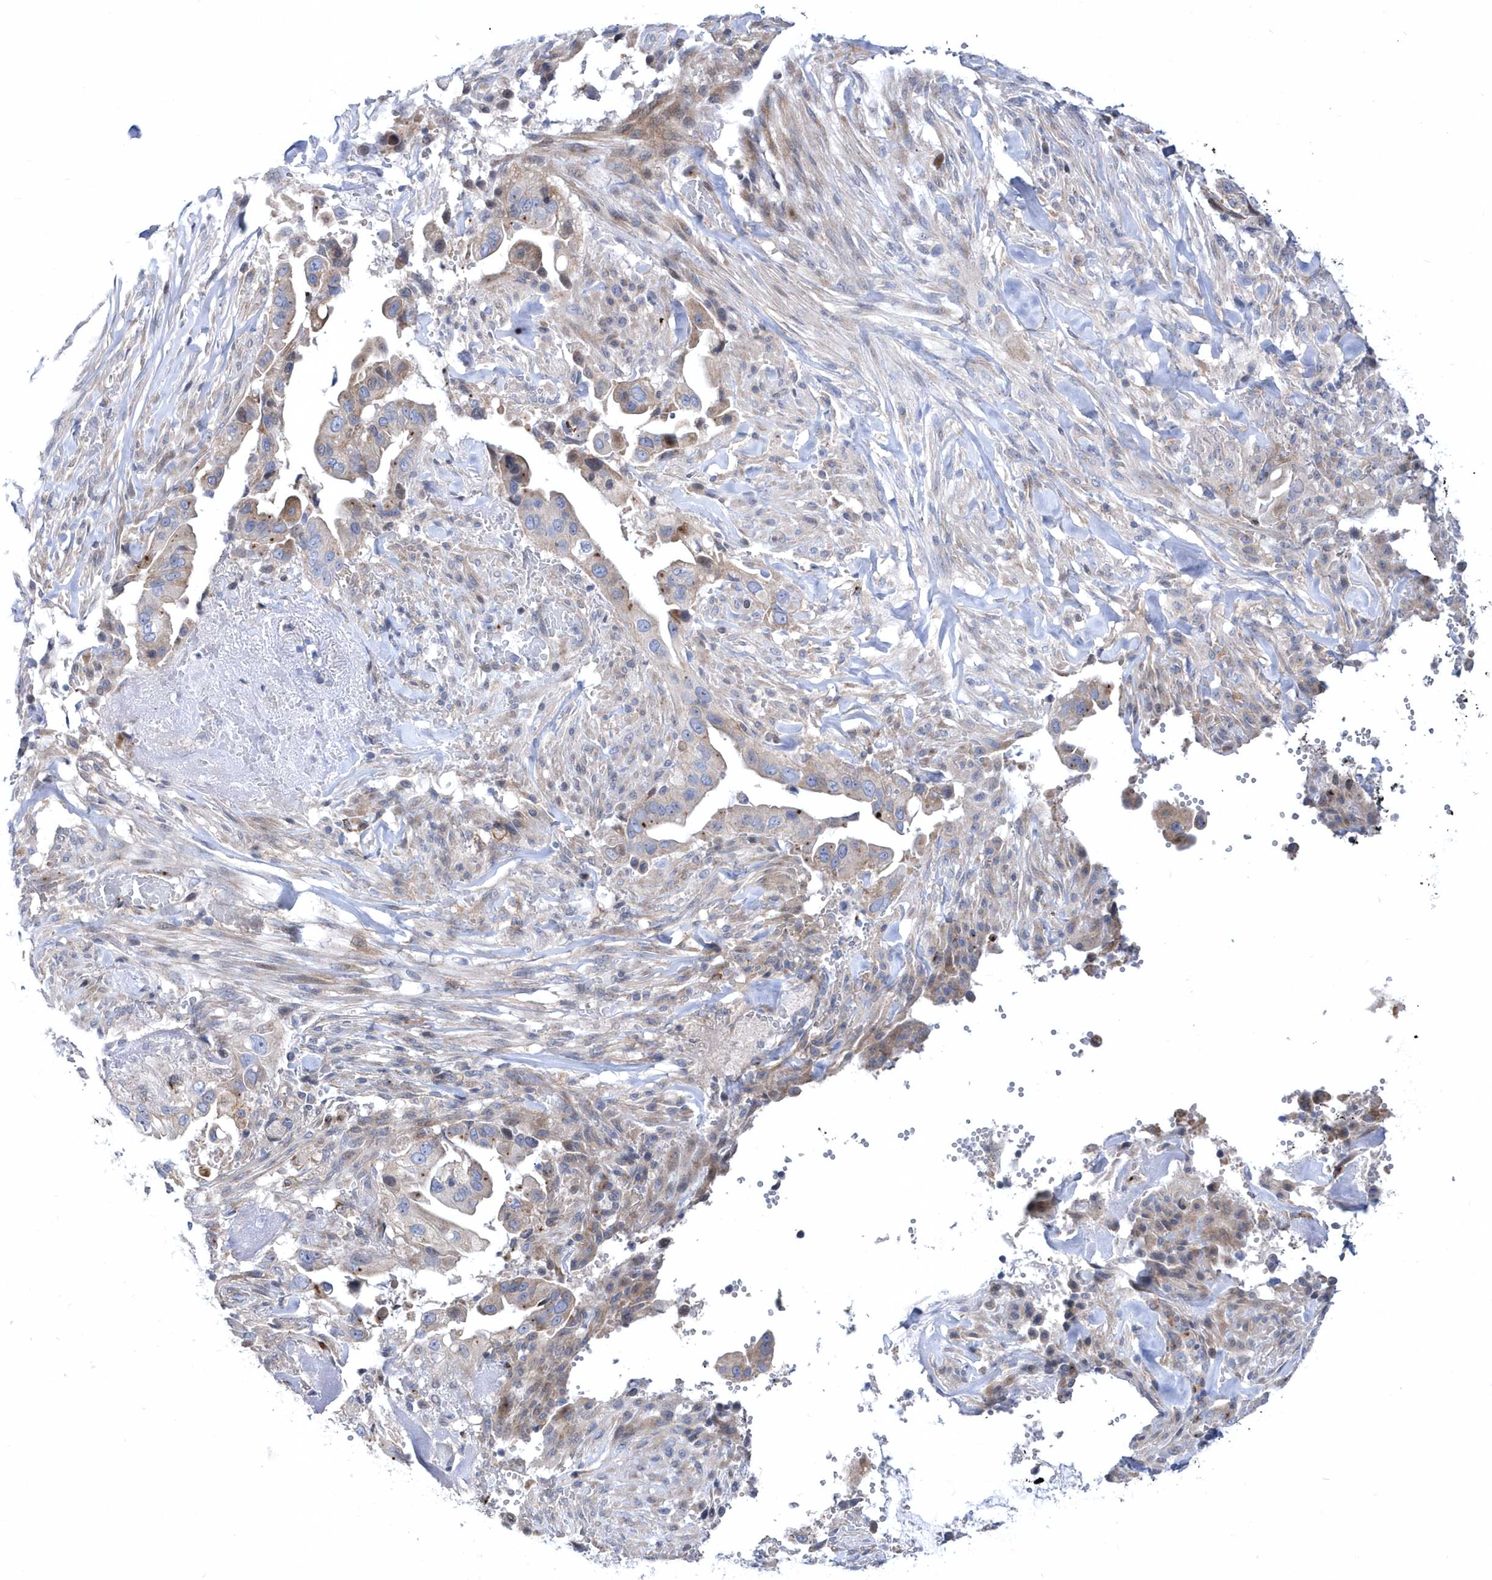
{"staining": {"intensity": "weak", "quantity": "25%-75%", "location": "cytoplasmic/membranous"}, "tissue": "pancreatic cancer", "cell_type": "Tumor cells", "image_type": "cancer", "snomed": [{"axis": "morphology", "description": "Inflammation, NOS"}, {"axis": "morphology", "description": "Adenocarcinoma, NOS"}, {"axis": "topography", "description": "Pancreas"}], "caption": "Protein expression by IHC exhibits weak cytoplasmic/membranous staining in approximately 25%-75% of tumor cells in pancreatic cancer. (Brightfield microscopy of DAB IHC at high magnification).", "gene": "LONRF2", "patient": {"sex": "female", "age": 56}}